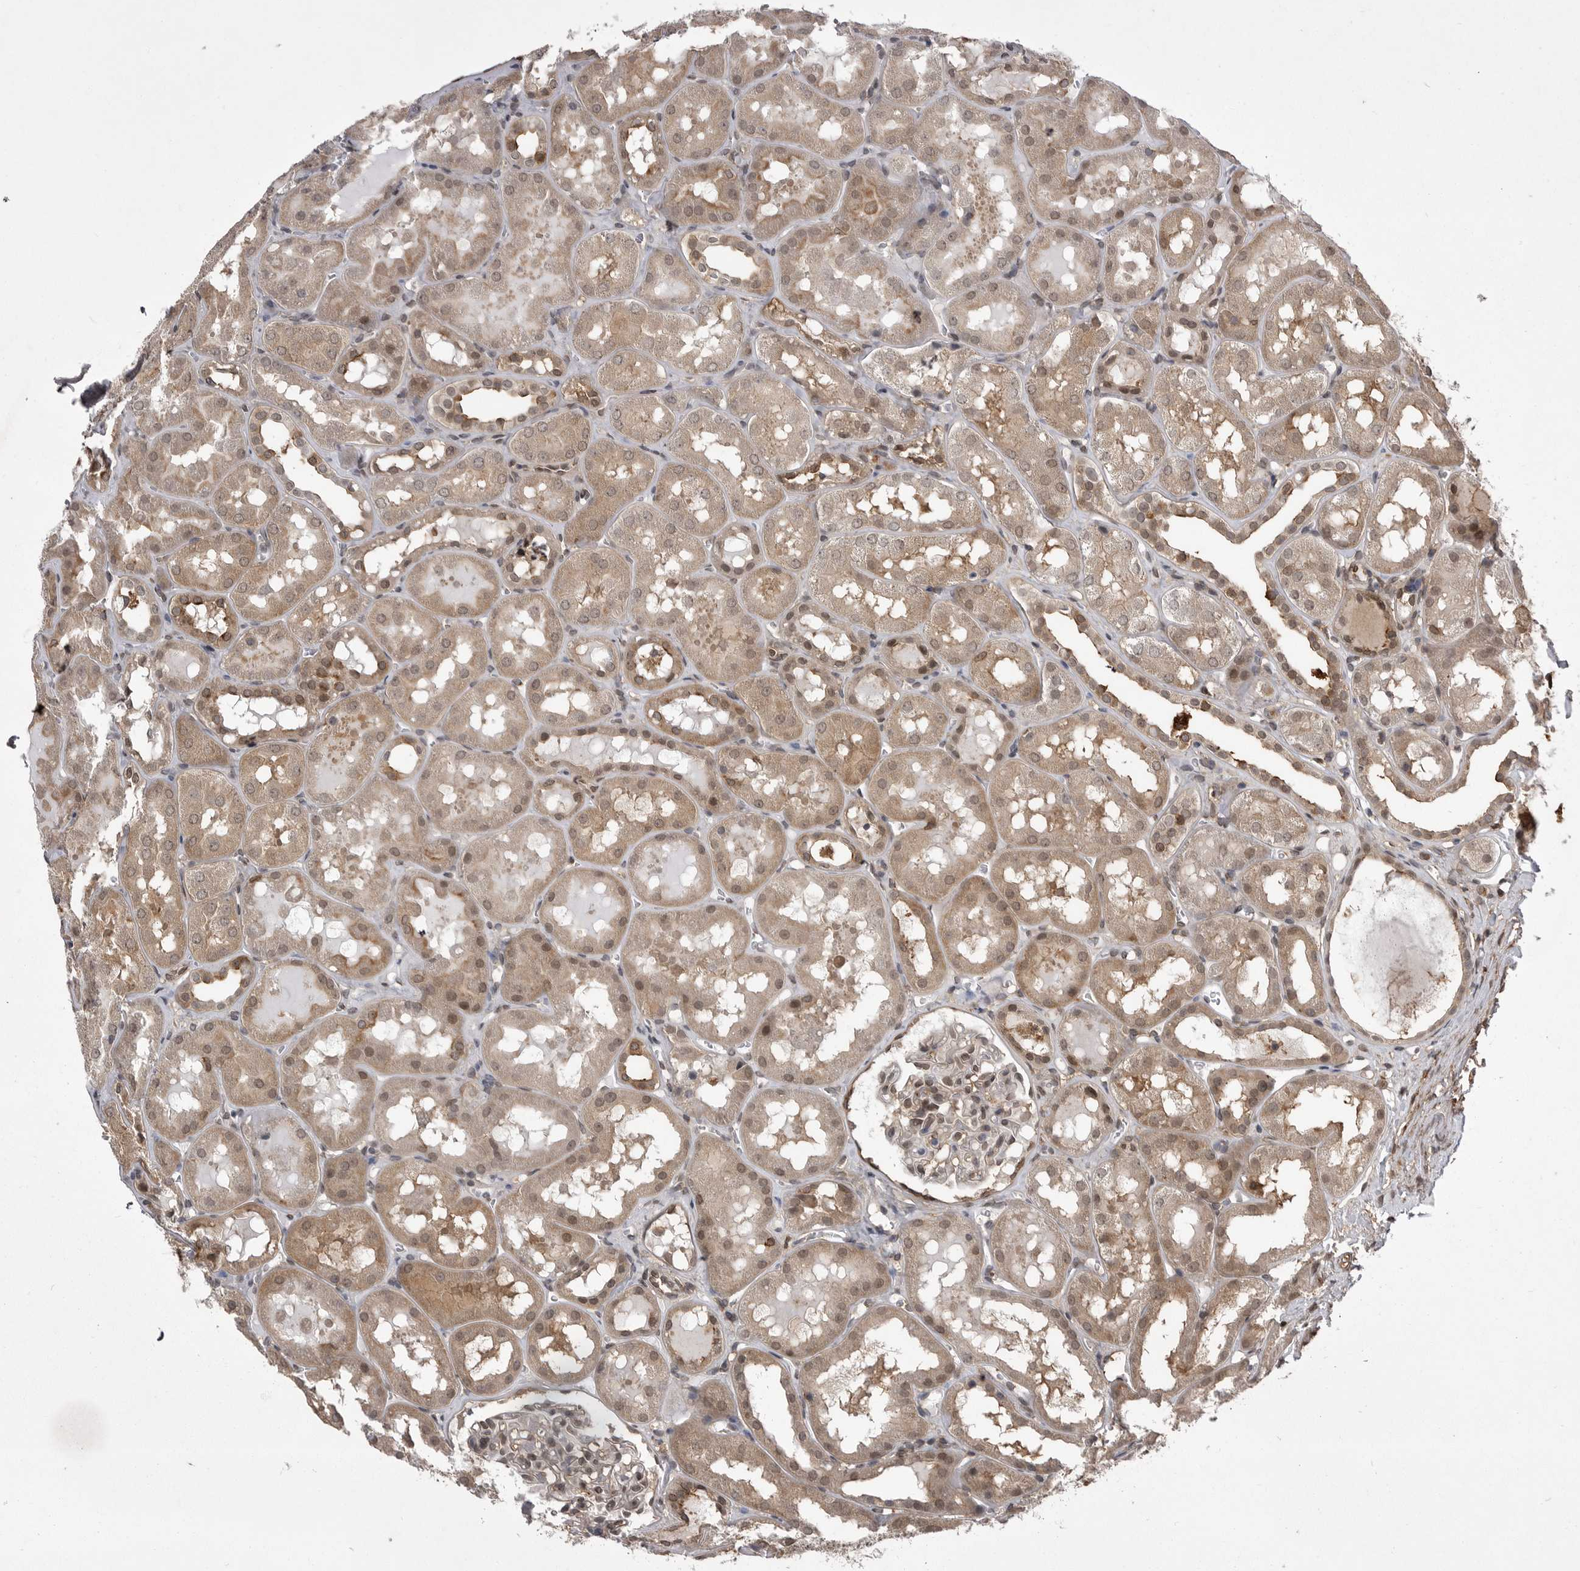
{"staining": {"intensity": "moderate", "quantity": "25%-75%", "location": "nuclear"}, "tissue": "kidney", "cell_type": "Cells in glomeruli", "image_type": "normal", "snomed": [{"axis": "morphology", "description": "Normal tissue, NOS"}, {"axis": "topography", "description": "Kidney"}, {"axis": "topography", "description": "Urinary bladder"}], "caption": "IHC of normal kidney exhibits medium levels of moderate nuclear staining in approximately 25%-75% of cells in glomeruli.", "gene": "ABL1", "patient": {"sex": "male", "age": 16}}